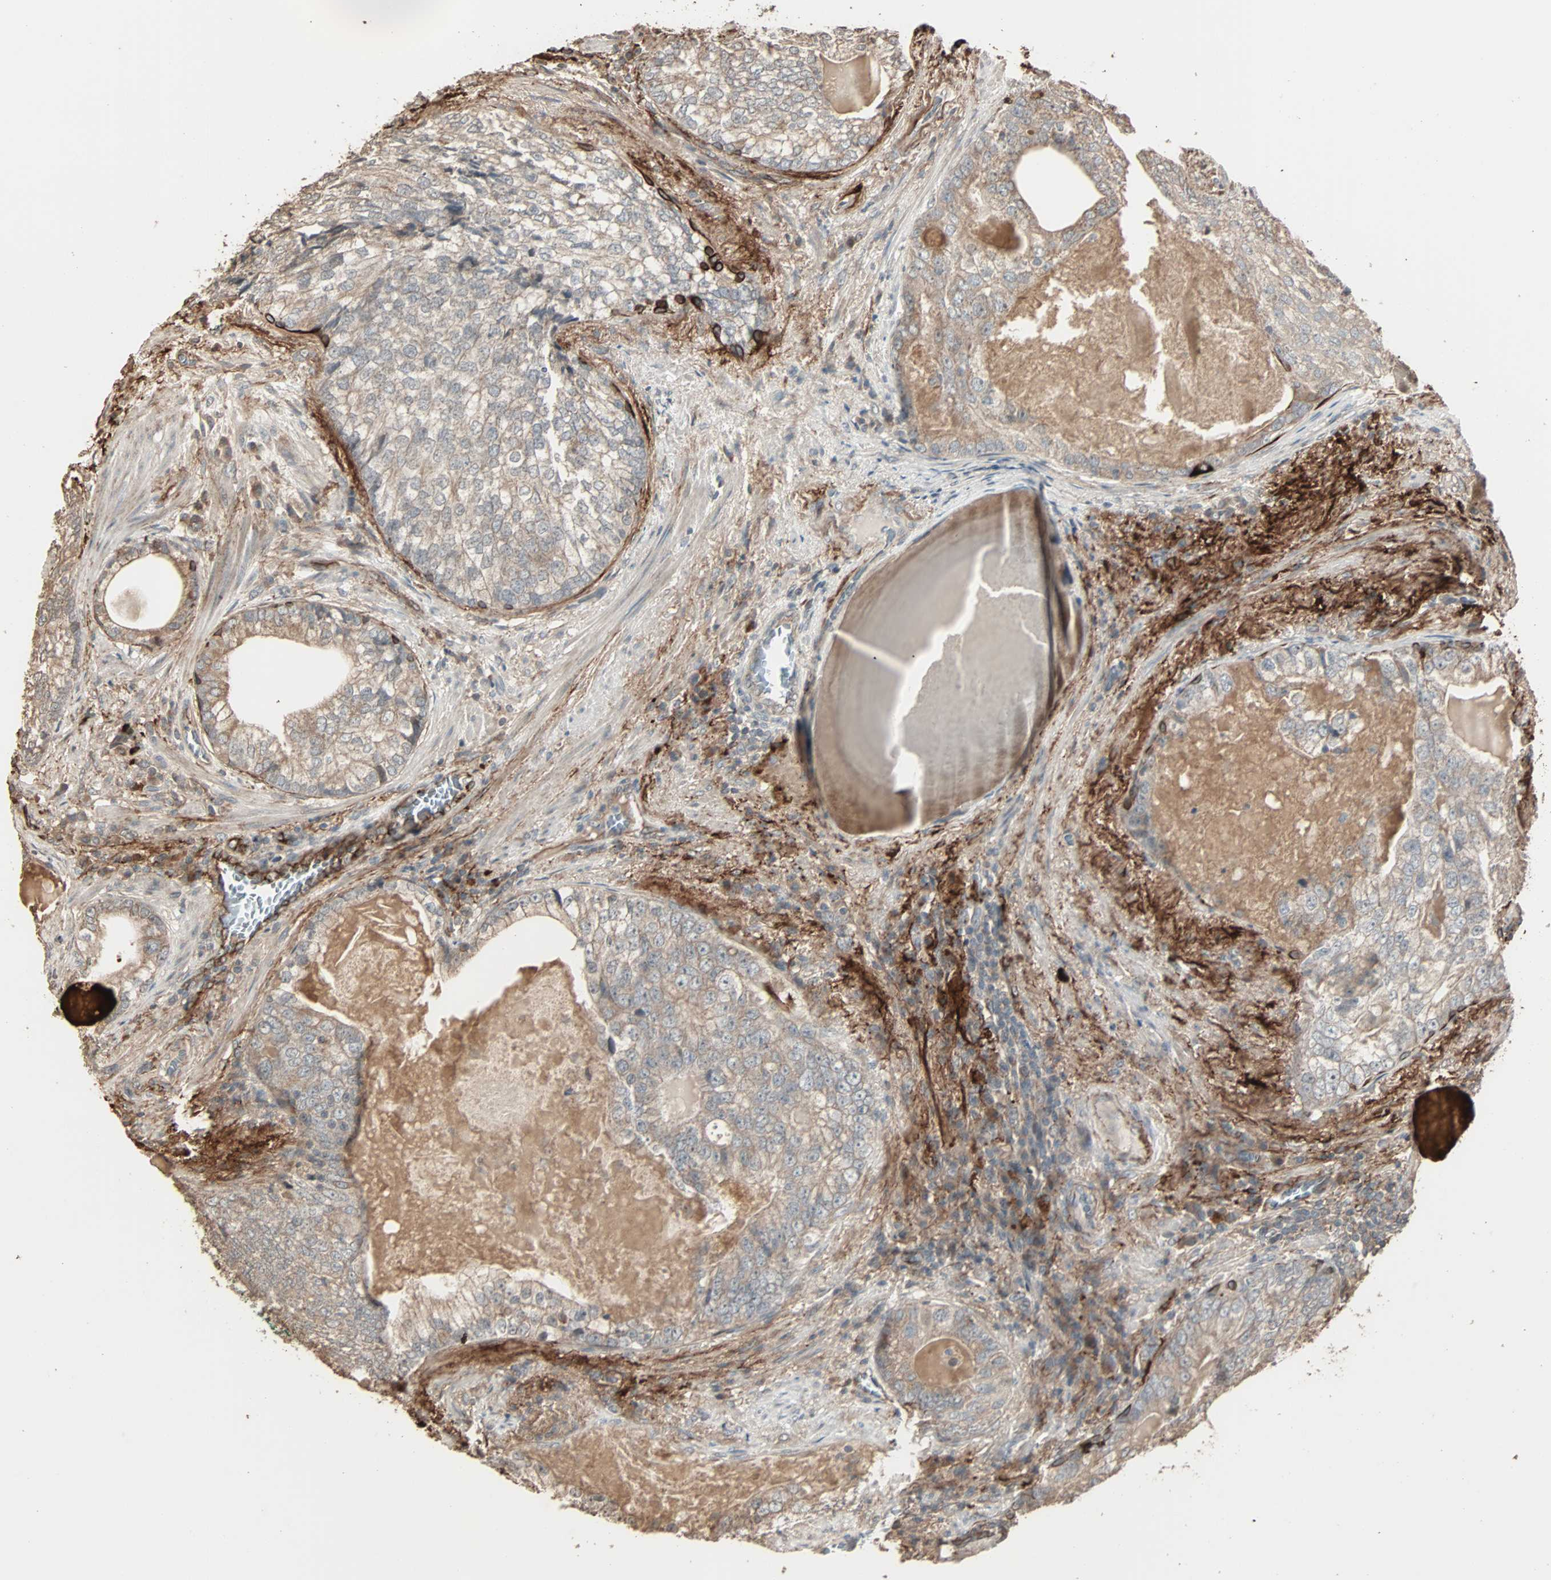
{"staining": {"intensity": "weak", "quantity": ">75%", "location": "cytoplasmic/membranous"}, "tissue": "prostate cancer", "cell_type": "Tumor cells", "image_type": "cancer", "snomed": [{"axis": "morphology", "description": "Adenocarcinoma, High grade"}, {"axis": "topography", "description": "Prostate"}], "caption": "Tumor cells show low levels of weak cytoplasmic/membranous positivity in approximately >75% of cells in human prostate cancer (high-grade adenocarcinoma).", "gene": "CALCRL", "patient": {"sex": "male", "age": 66}}